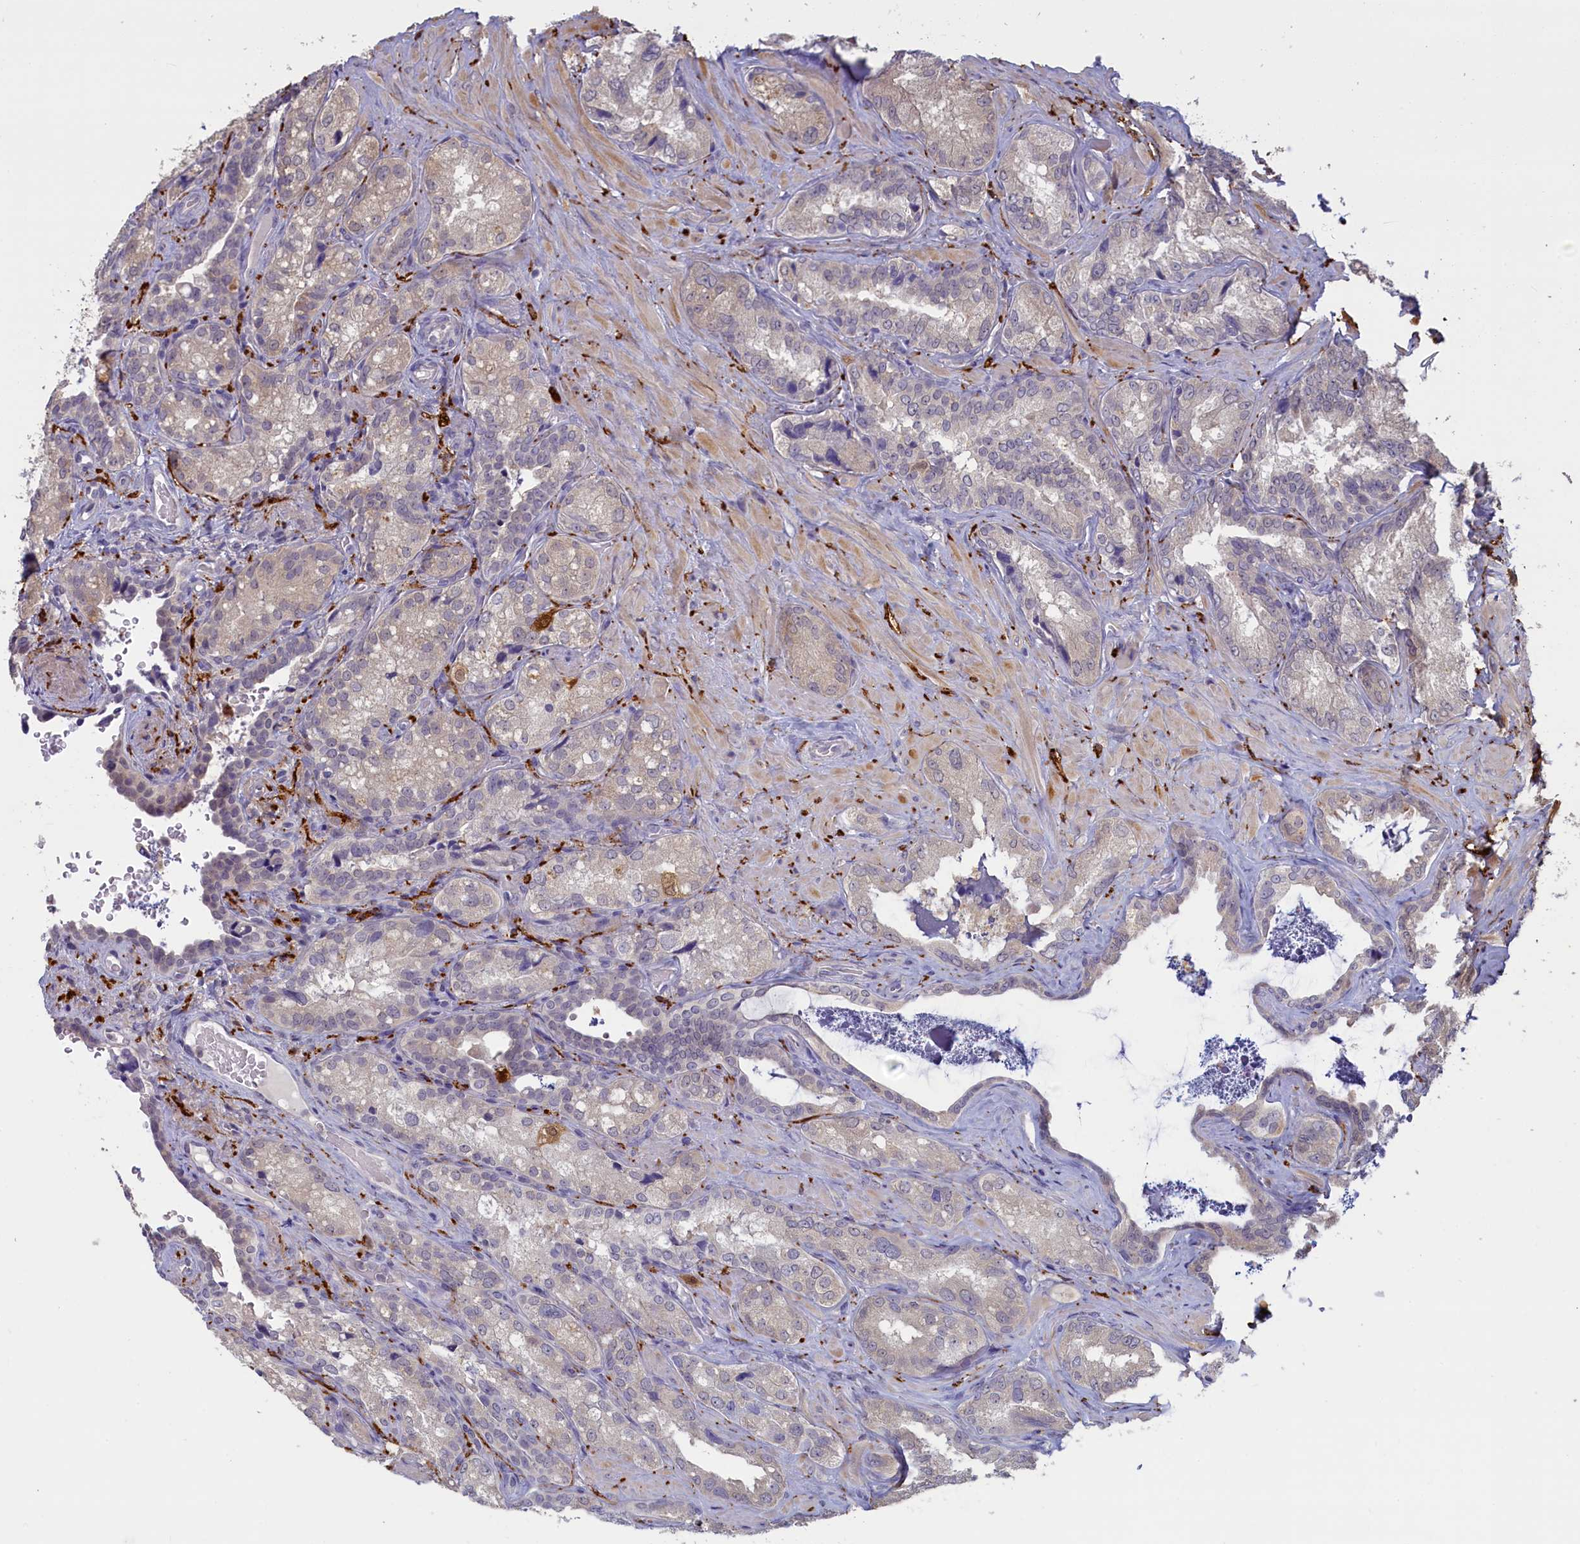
{"staining": {"intensity": "weak", "quantity": "<25%", "location": "cytoplasmic/membranous"}, "tissue": "seminal vesicle", "cell_type": "Glandular cells", "image_type": "normal", "snomed": [{"axis": "morphology", "description": "Normal tissue, NOS"}, {"axis": "topography", "description": "Seminal veicle"}, {"axis": "topography", "description": "Peripheral nerve tissue"}], "caption": "The immunohistochemistry (IHC) micrograph has no significant expression in glandular cells of seminal vesicle. Brightfield microscopy of IHC stained with DAB (brown) and hematoxylin (blue), captured at high magnification.", "gene": "UCHL3", "patient": {"sex": "male", "age": 67}}